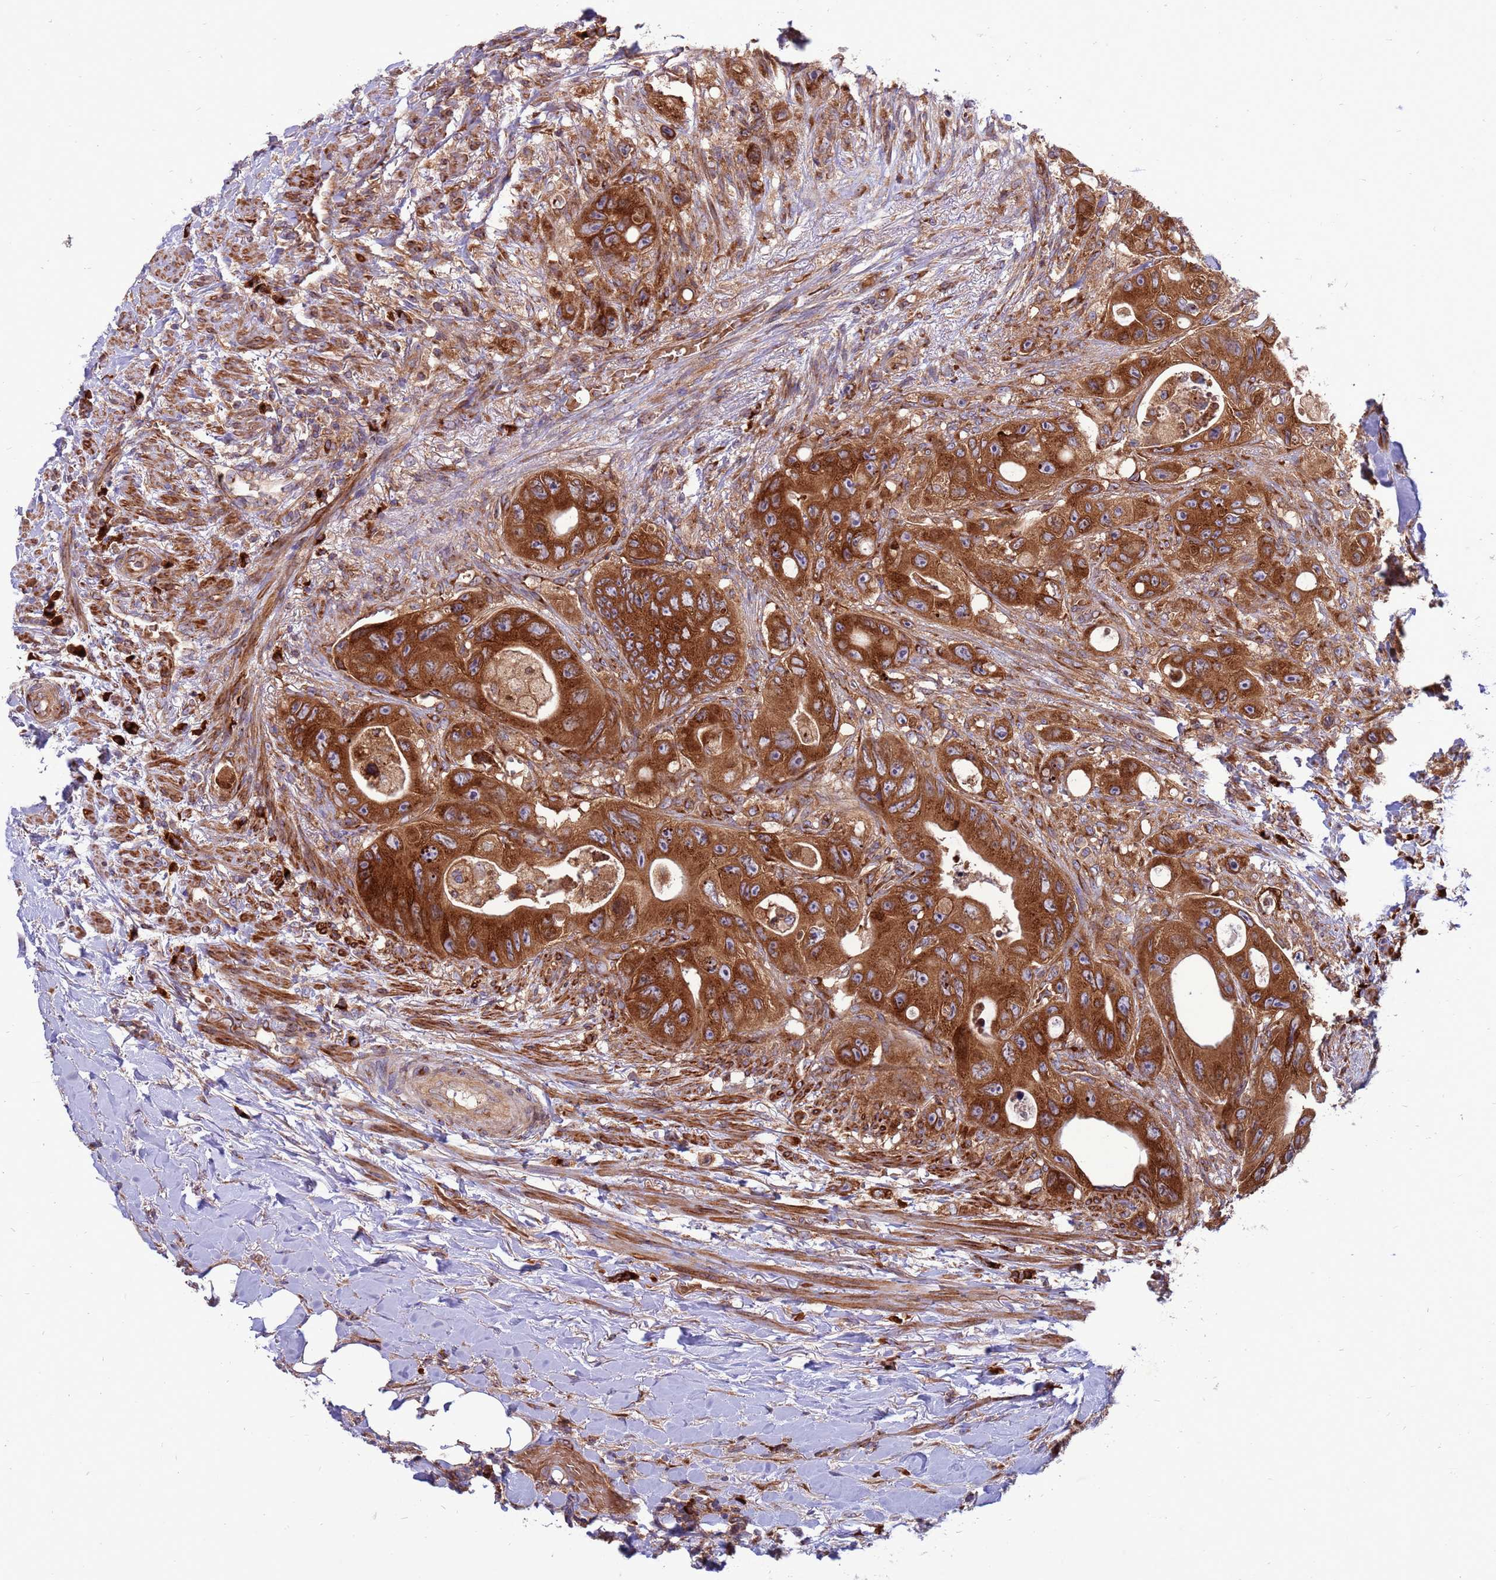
{"staining": {"intensity": "strong", "quantity": ">75%", "location": "cytoplasmic/membranous"}, "tissue": "colorectal cancer", "cell_type": "Tumor cells", "image_type": "cancer", "snomed": [{"axis": "morphology", "description": "Adenocarcinoma, NOS"}, {"axis": "topography", "description": "Colon"}], "caption": "Immunohistochemical staining of colorectal adenocarcinoma displays high levels of strong cytoplasmic/membranous positivity in approximately >75% of tumor cells.", "gene": "ZC3HAV1", "patient": {"sex": "female", "age": 46}}